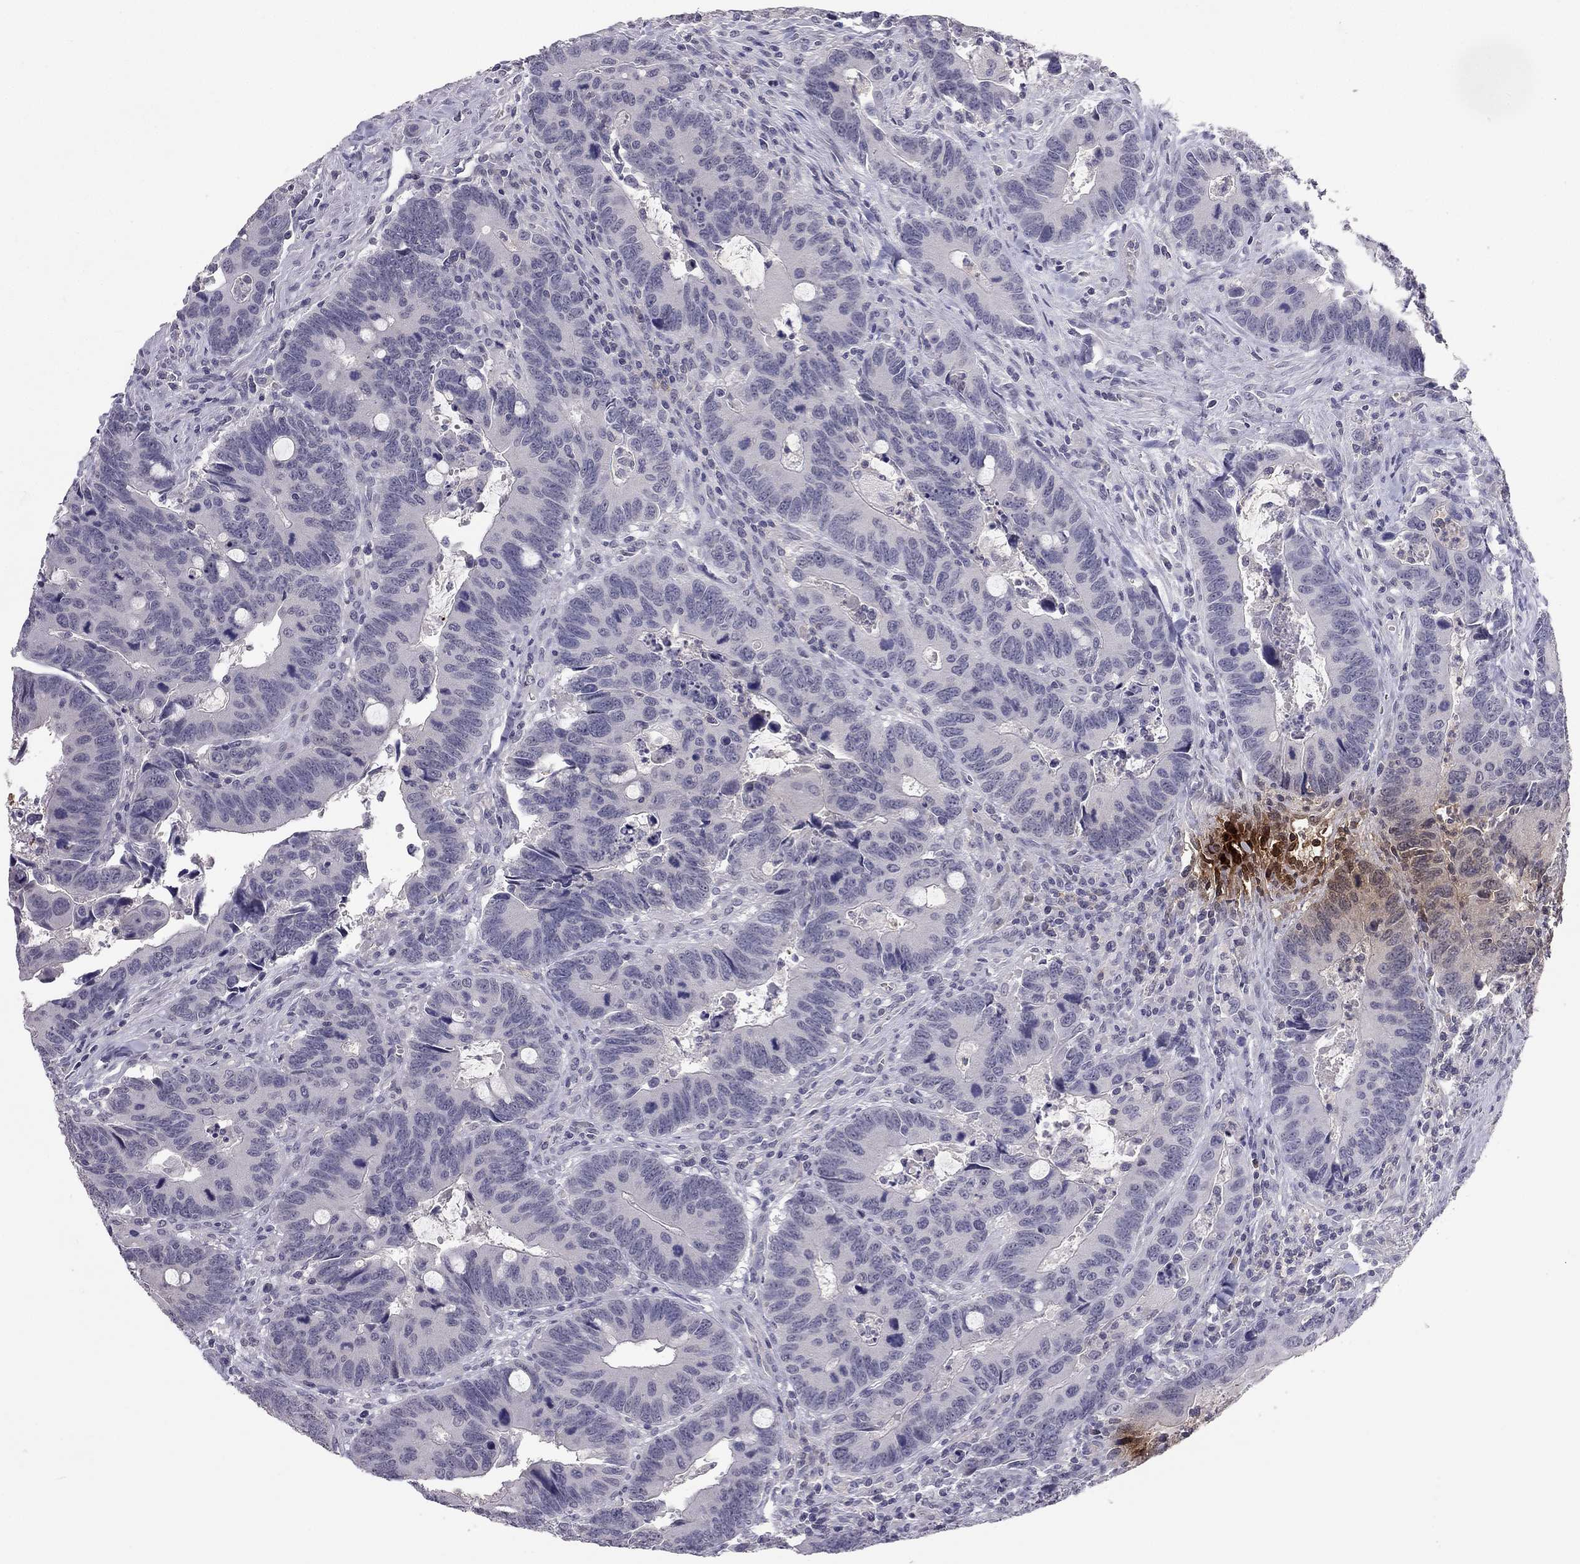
{"staining": {"intensity": "negative", "quantity": "none", "location": "none"}, "tissue": "colorectal cancer", "cell_type": "Tumor cells", "image_type": "cancer", "snomed": [{"axis": "morphology", "description": "Adenocarcinoma, NOS"}, {"axis": "topography", "description": "Rectum"}], "caption": "Immunohistochemistry (IHC) image of human colorectal adenocarcinoma stained for a protein (brown), which reveals no staining in tumor cells.", "gene": "ADORA2A", "patient": {"sex": "male", "age": 67}}